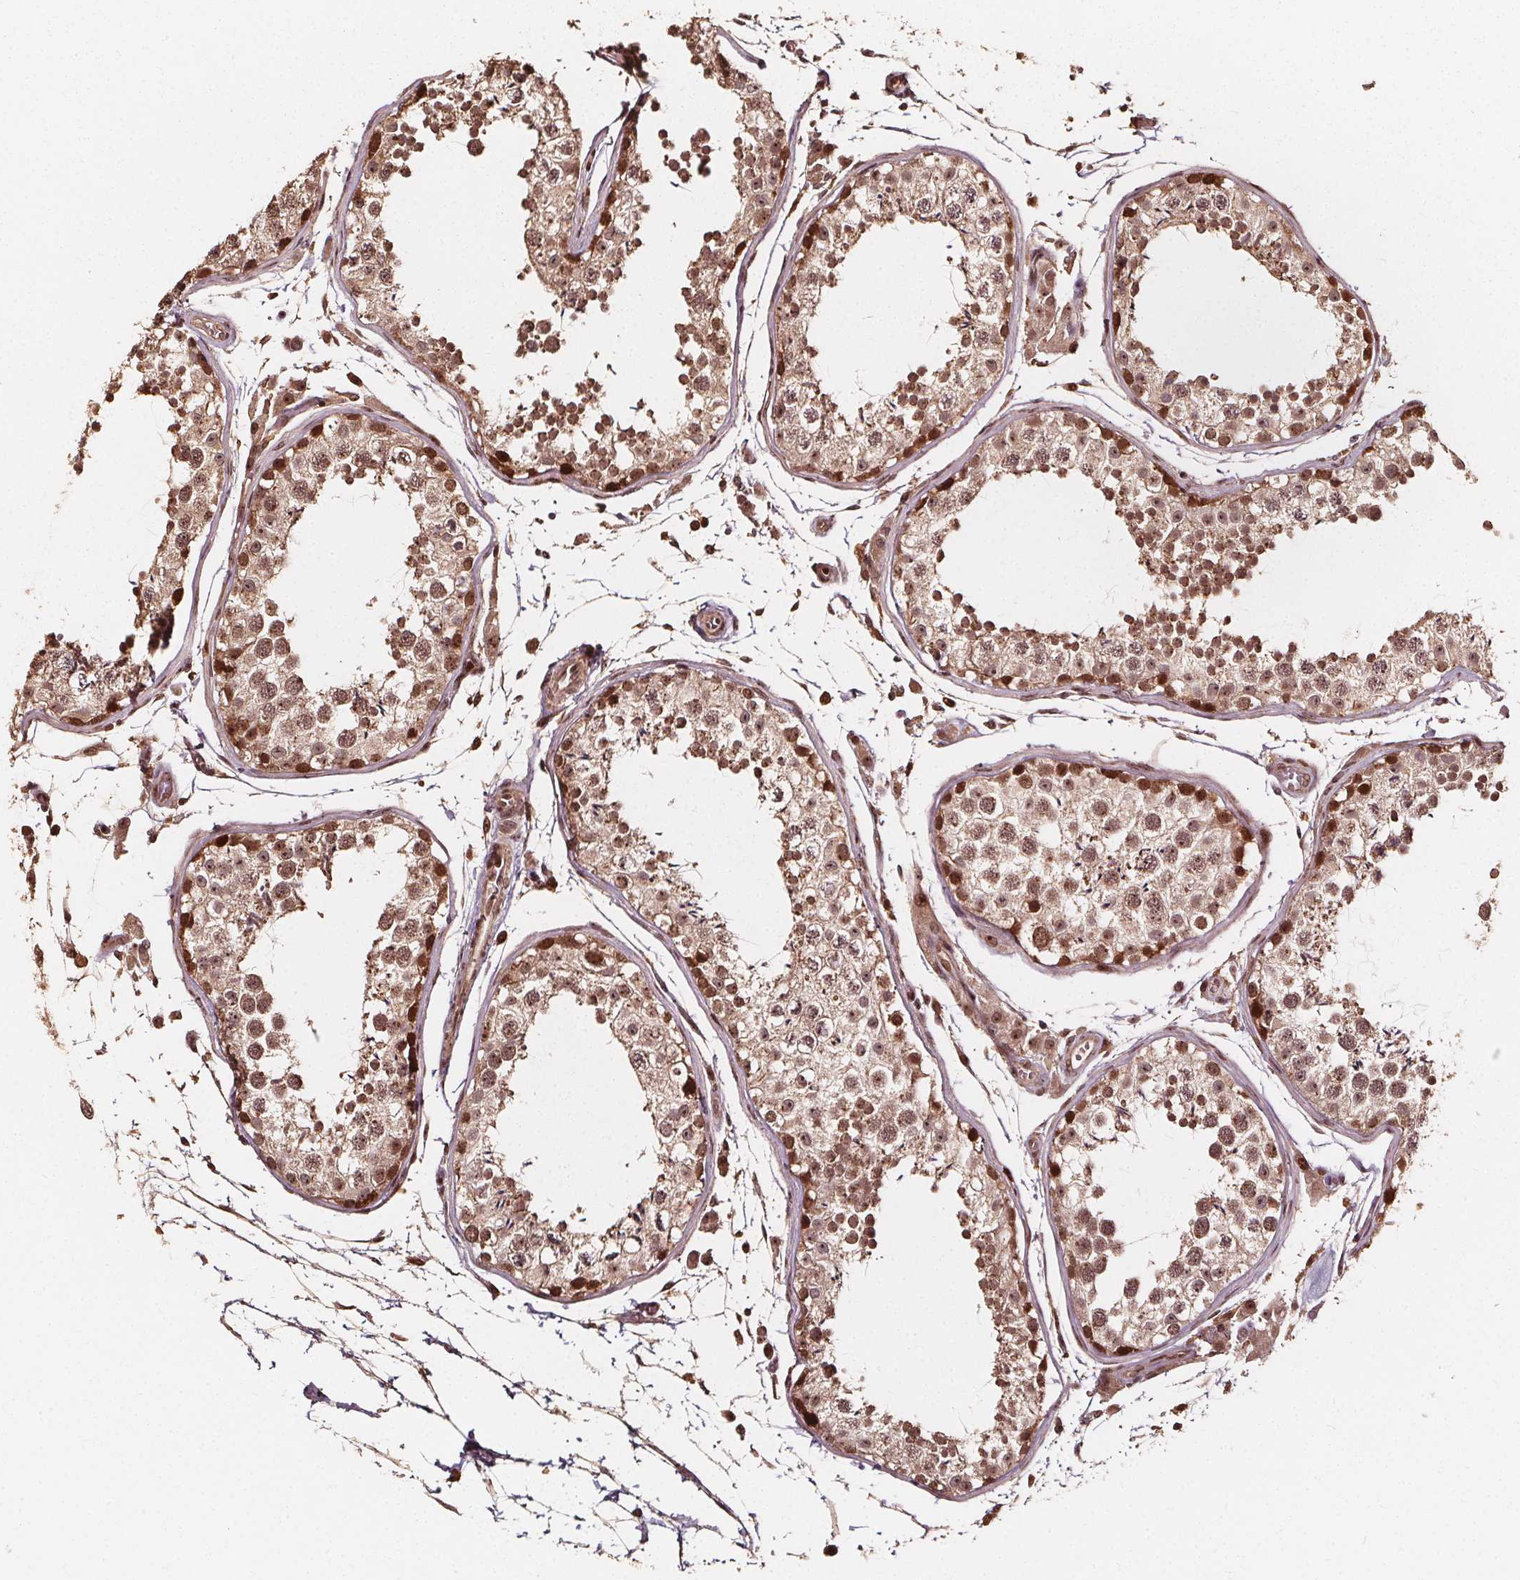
{"staining": {"intensity": "moderate", "quantity": ">75%", "location": "cytoplasmic/membranous,nuclear"}, "tissue": "testis", "cell_type": "Cells in seminiferous ducts", "image_type": "normal", "snomed": [{"axis": "morphology", "description": "Normal tissue, NOS"}, {"axis": "topography", "description": "Testis"}], "caption": "This photomicrograph reveals unremarkable testis stained with IHC to label a protein in brown. The cytoplasmic/membranous,nuclear of cells in seminiferous ducts show moderate positivity for the protein. Nuclei are counter-stained blue.", "gene": "EXOSC9", "patient": {"sex": "male", "age": 29}}